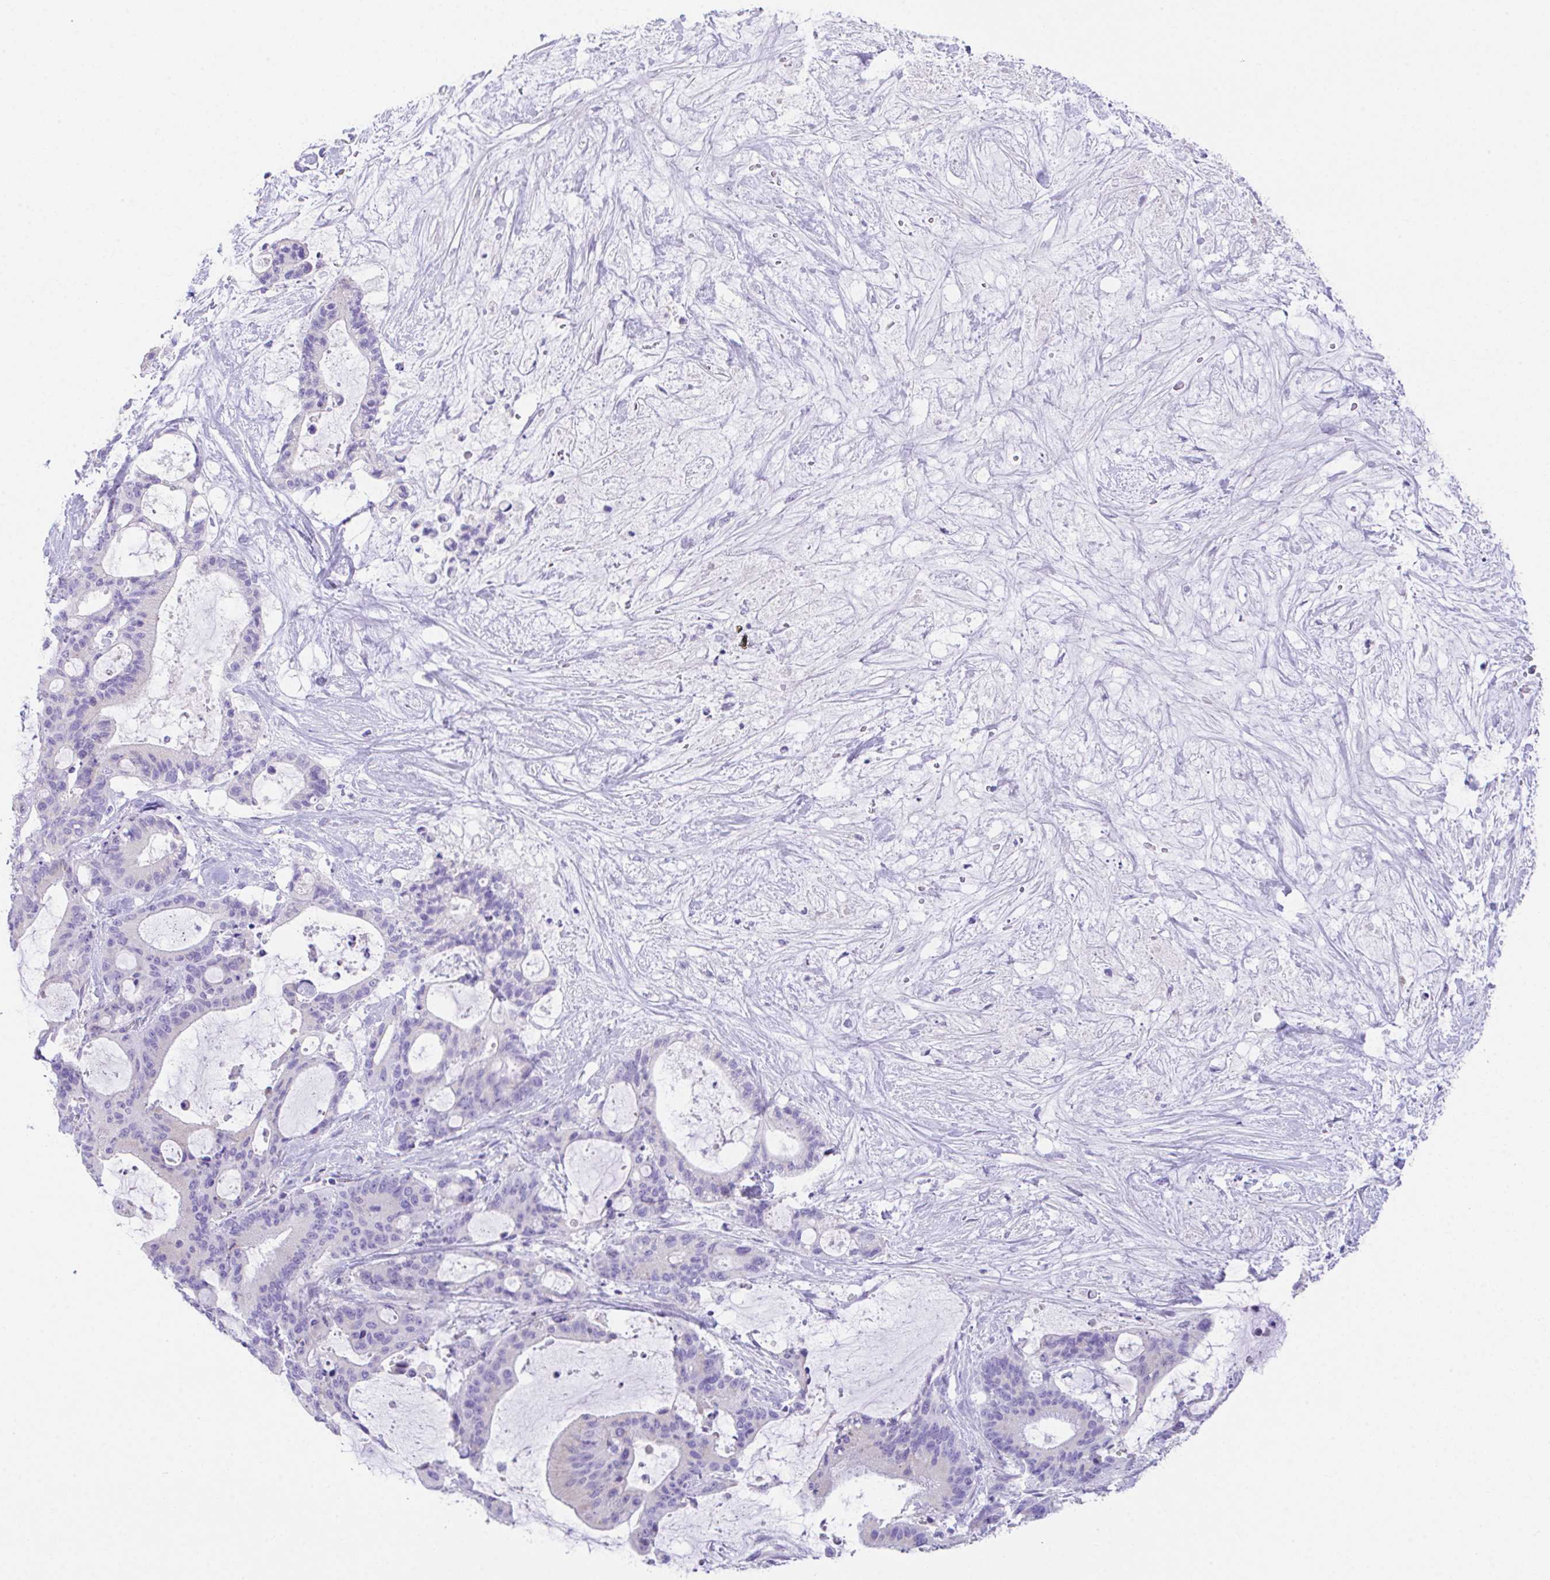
{"staining": {"intensity": "negative", "quantity": "none", "location": "none"}, "tissue": "liver cancer", "cell_type": "Tumor cells", "image_type": "cancer", "snomed": [{"axis": "morphology", "description": "Normal tissue, NOS"}, {"axis": "morphology", "description": "Cholangiocarcinoma"}, {"axis": "topography", "description": "Liver"}, {"axis": "topography", "description": "Peripheral nerve tissue"}], "caption": "DAB (3,3'-diaminobenzidine) immunohistochemical staining of human cholangiocarcinoma (liver) demonstrates no significant positivity in tumor cells.", "gene": "SLC16A6", "patient": {"sex": "female", "age": 73}}